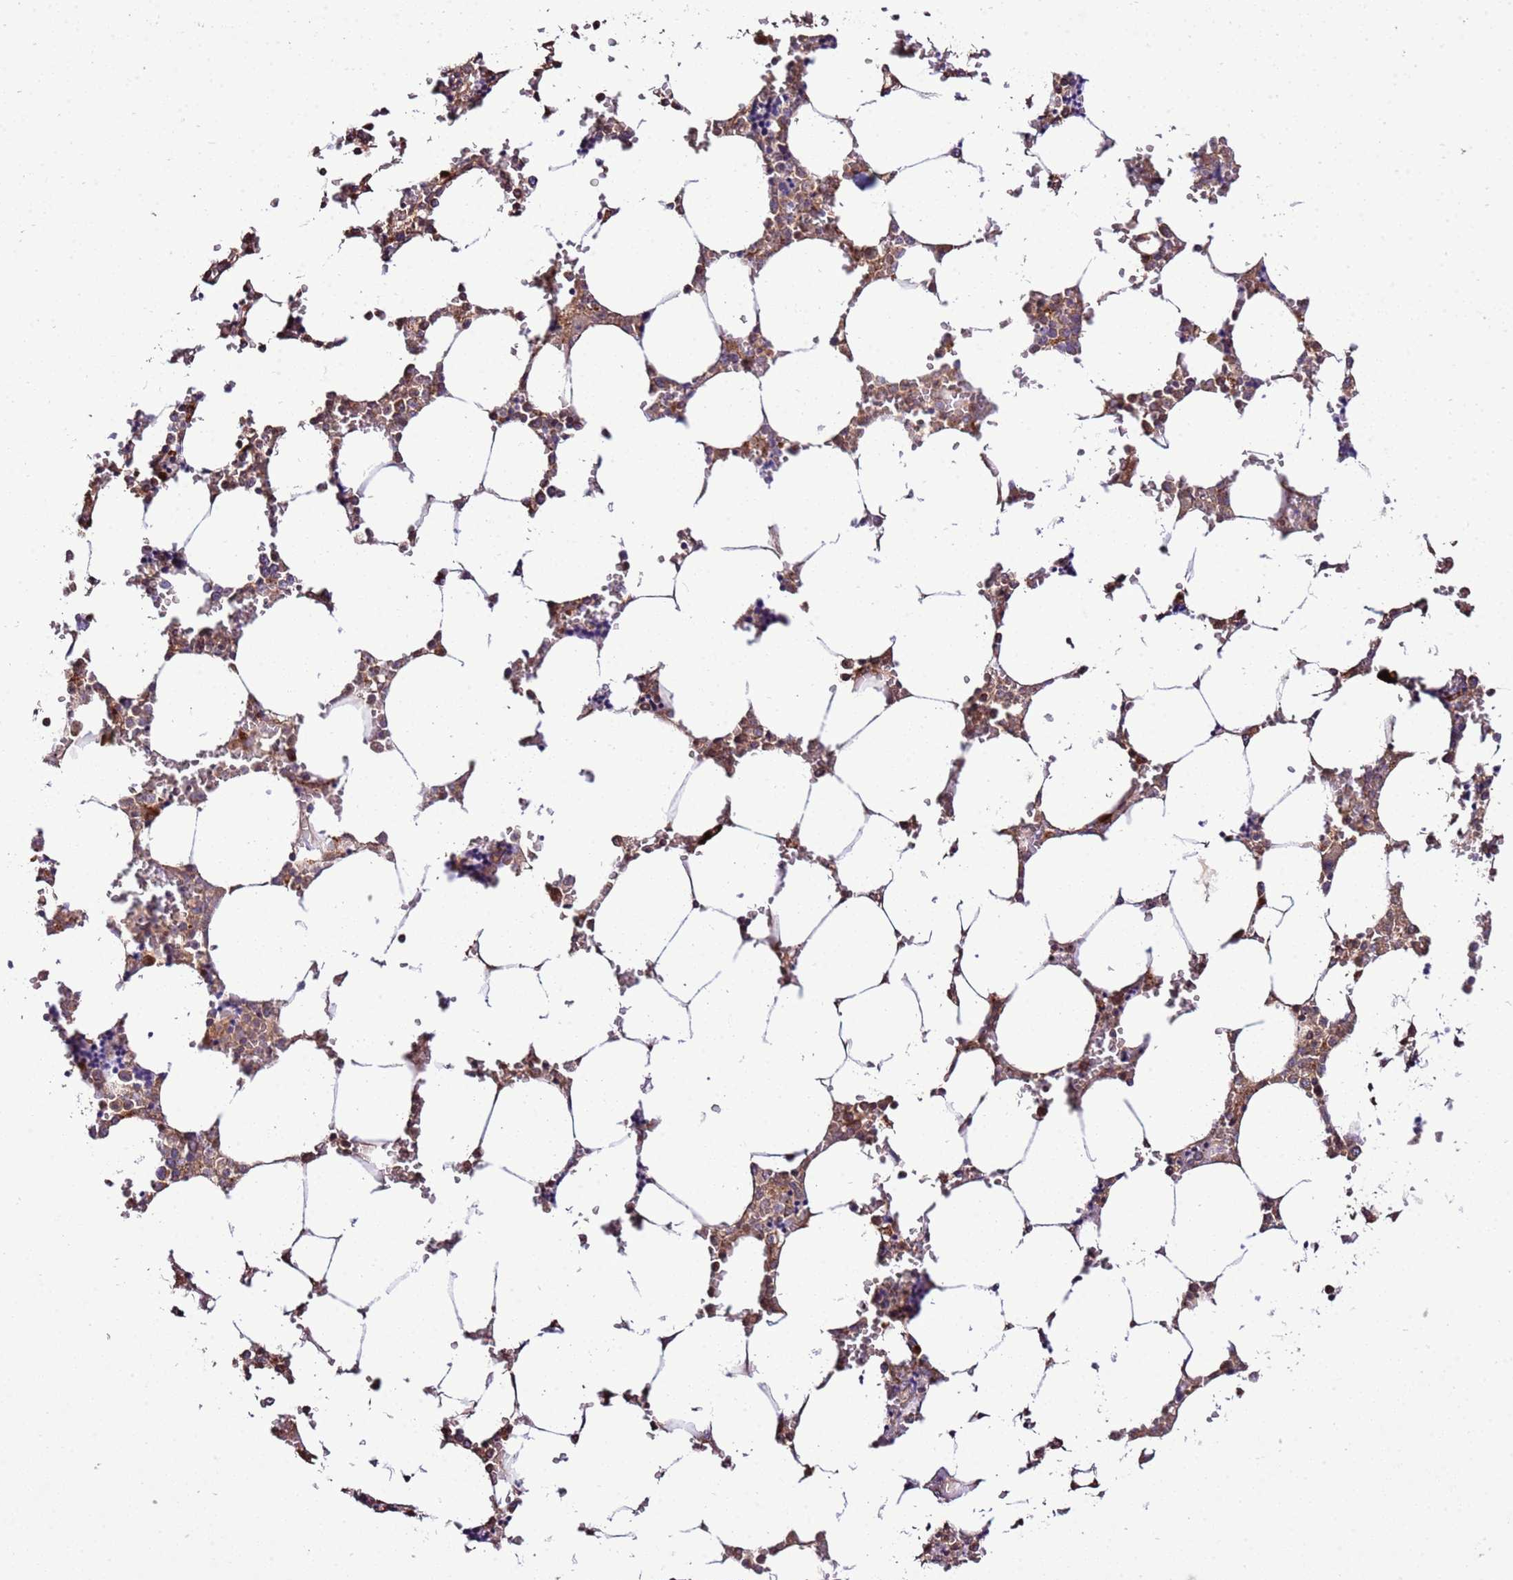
{"staining": {"intensity": "weak", "quantity": "<25%", "location": "cytoplasmic/membranous"}, "tissue": "bone marrow", "cell_type": "Hematopoietic cells", "image_type": "normal", "snomed": [{"axis": "morphology", "description": "Normal tissue, NOS"}, {"axis": "topography", "description": "Bone marrow"}], "caption": "High power microscopy micrograph of an immunohistochemistry histopathology image of benign bone marrow, revealing no significant positivity in hematopoietic cells.", "gene": "ZNF624", "patient": {"sex": "male", "age": 64}}